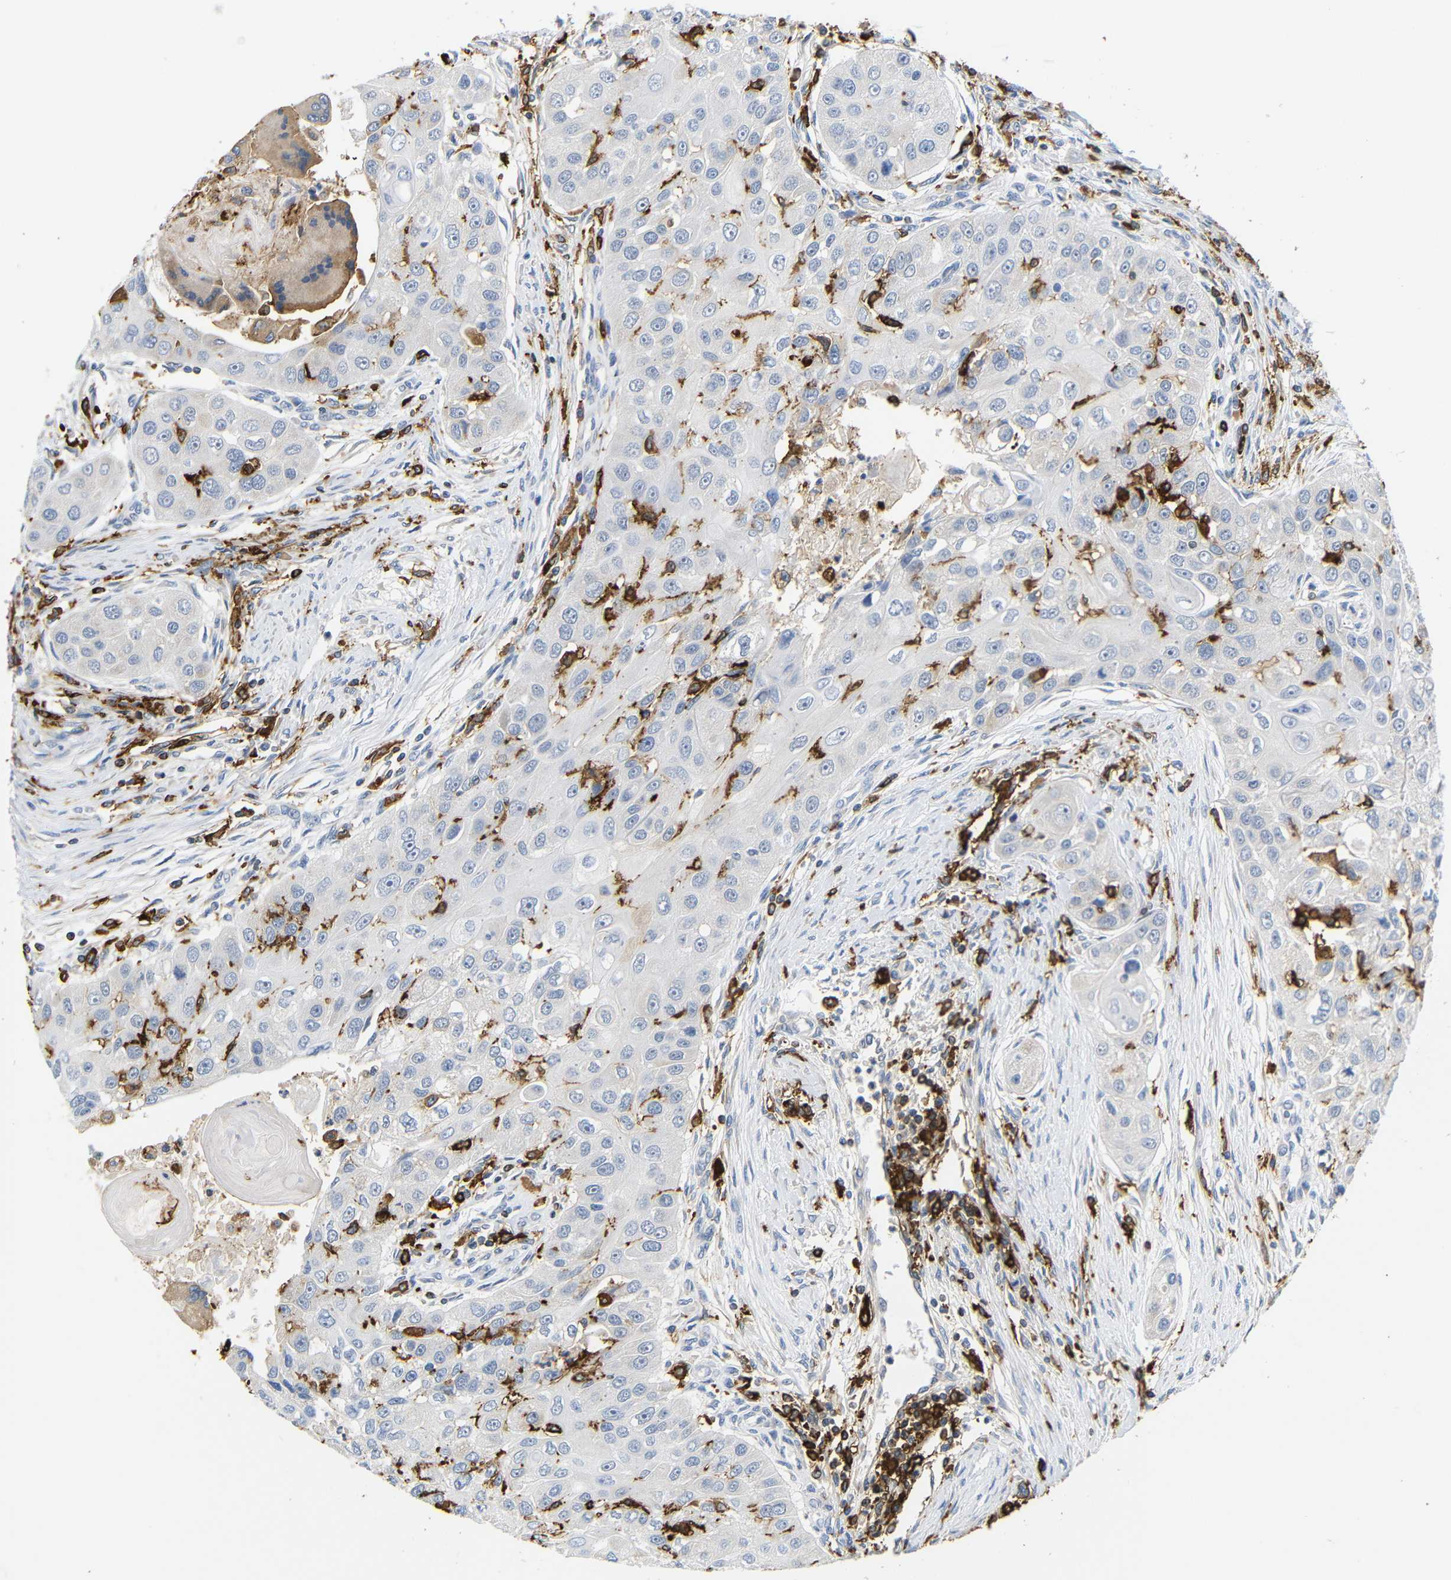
{"staining": {"intensity": "negative", "quantity": "none", "location": "none"}, "tissue": "head and neck cancer", "cell_type": "Tumor cells", "image_type": "cancer", "snomed": [{"axis": "morphology", "description": "Normal tissue, NOS"}, {"axis": "morphology", "description": "Squamous cell carcinoma, NOS"}, {"axis": "topography", "description": "Skeletal muscle"}, {"axis": "topography", "description": "Head-Neck"}], "caption": "Immunohistochemistry photomicrograph of human head and neck cancer (squamous cell carcinoma) stained for a protein (brown), which exhibits no staining in tumor cells.", "gene": "HLA-DQB1", "patient": {"sex": "male", "age": 51}}